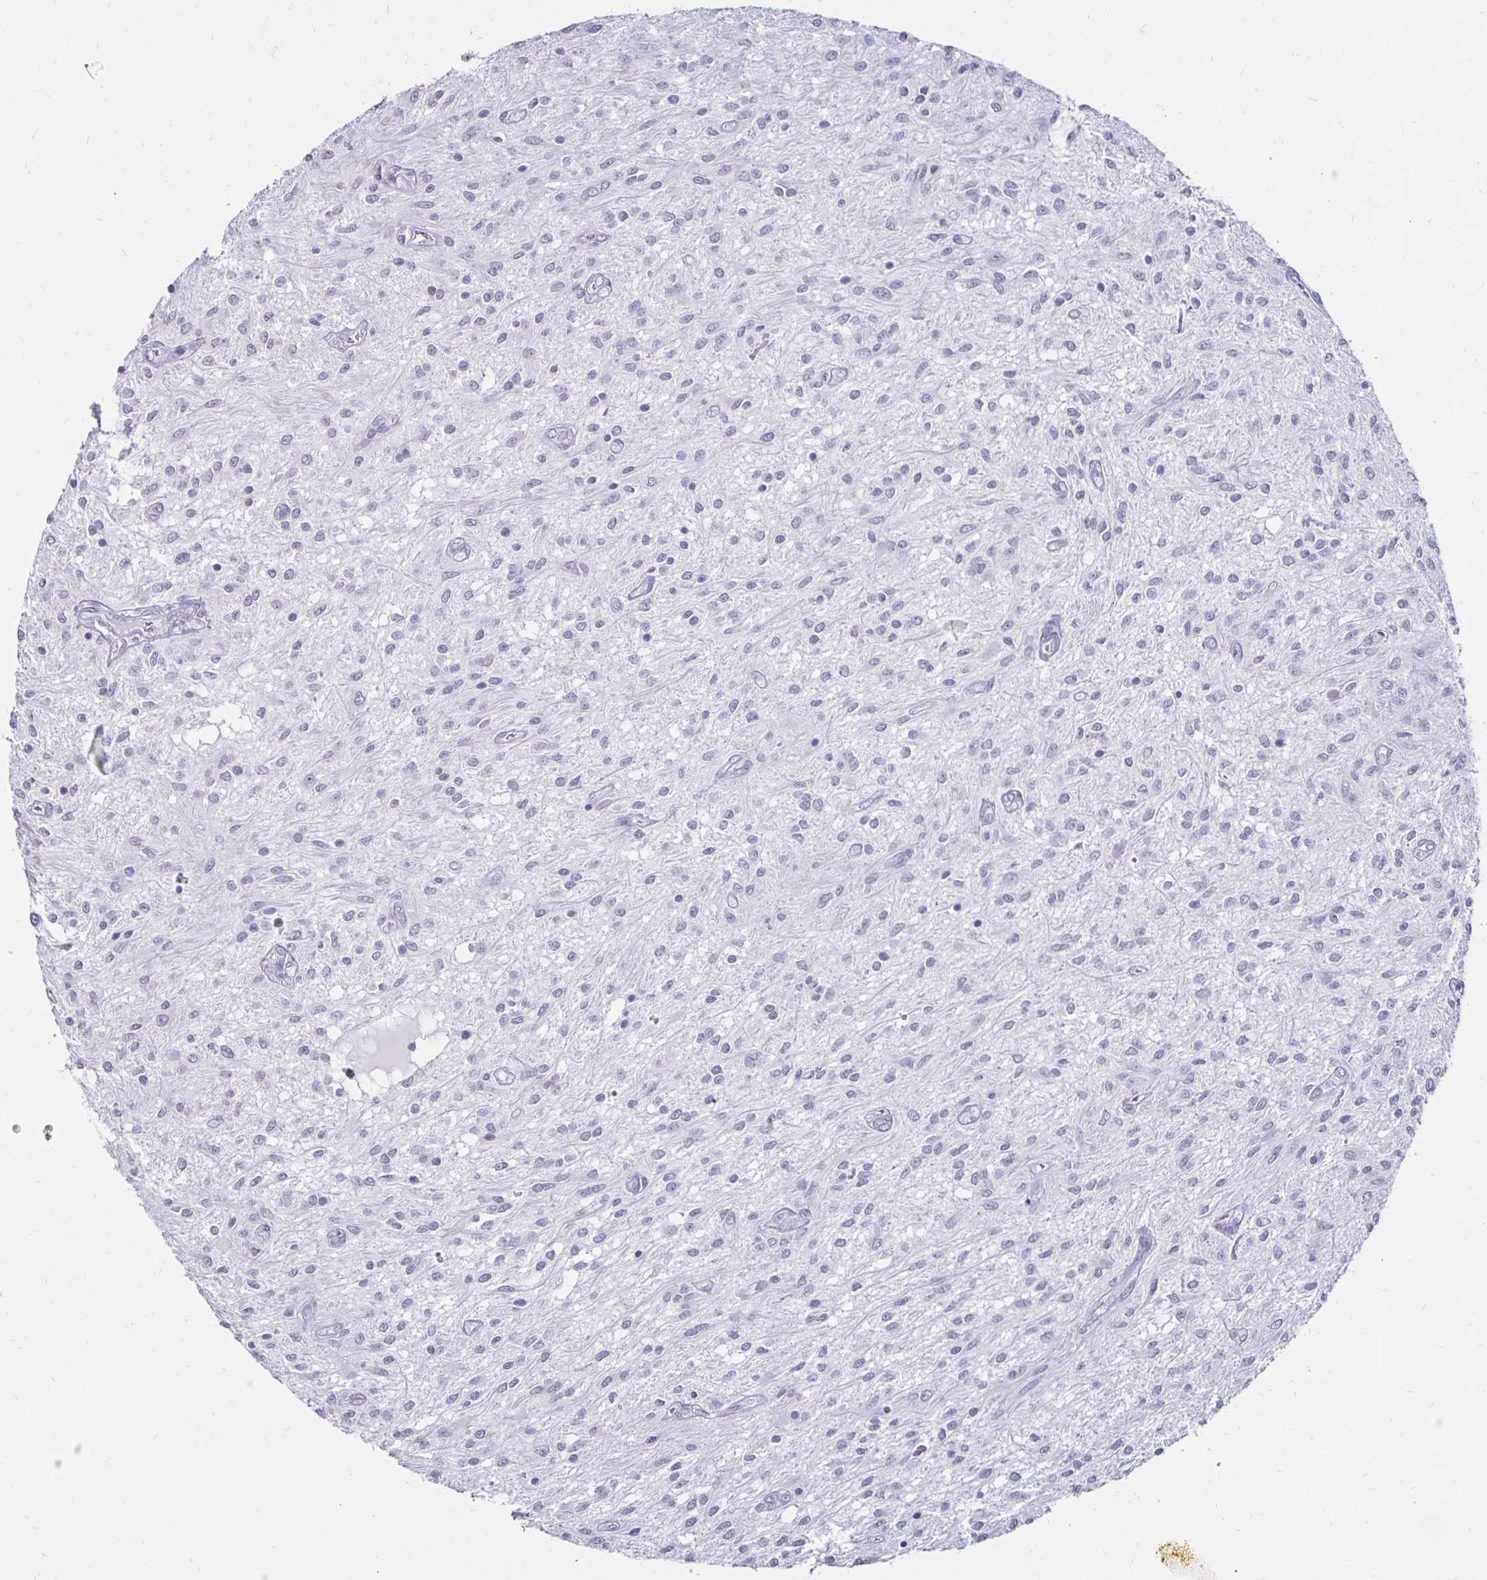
{"staining": {"intensity": "negative", "quantity": "none", "location": "none"}, "tissue": "glioma", "cell_type": "Tumor cells", "image_type": "cancer", "snomed": [{"axis": "morphology", "description": "Glioma, malignant, Low grade"}, {"axis": "topography", "description": "Cerebellum"}], "caption": "Tumor cells are negative for protein expression in human low-grade glioma (malignant).", "gene": "TOMM34", "patient": {"sex": "female", "age": 14}}